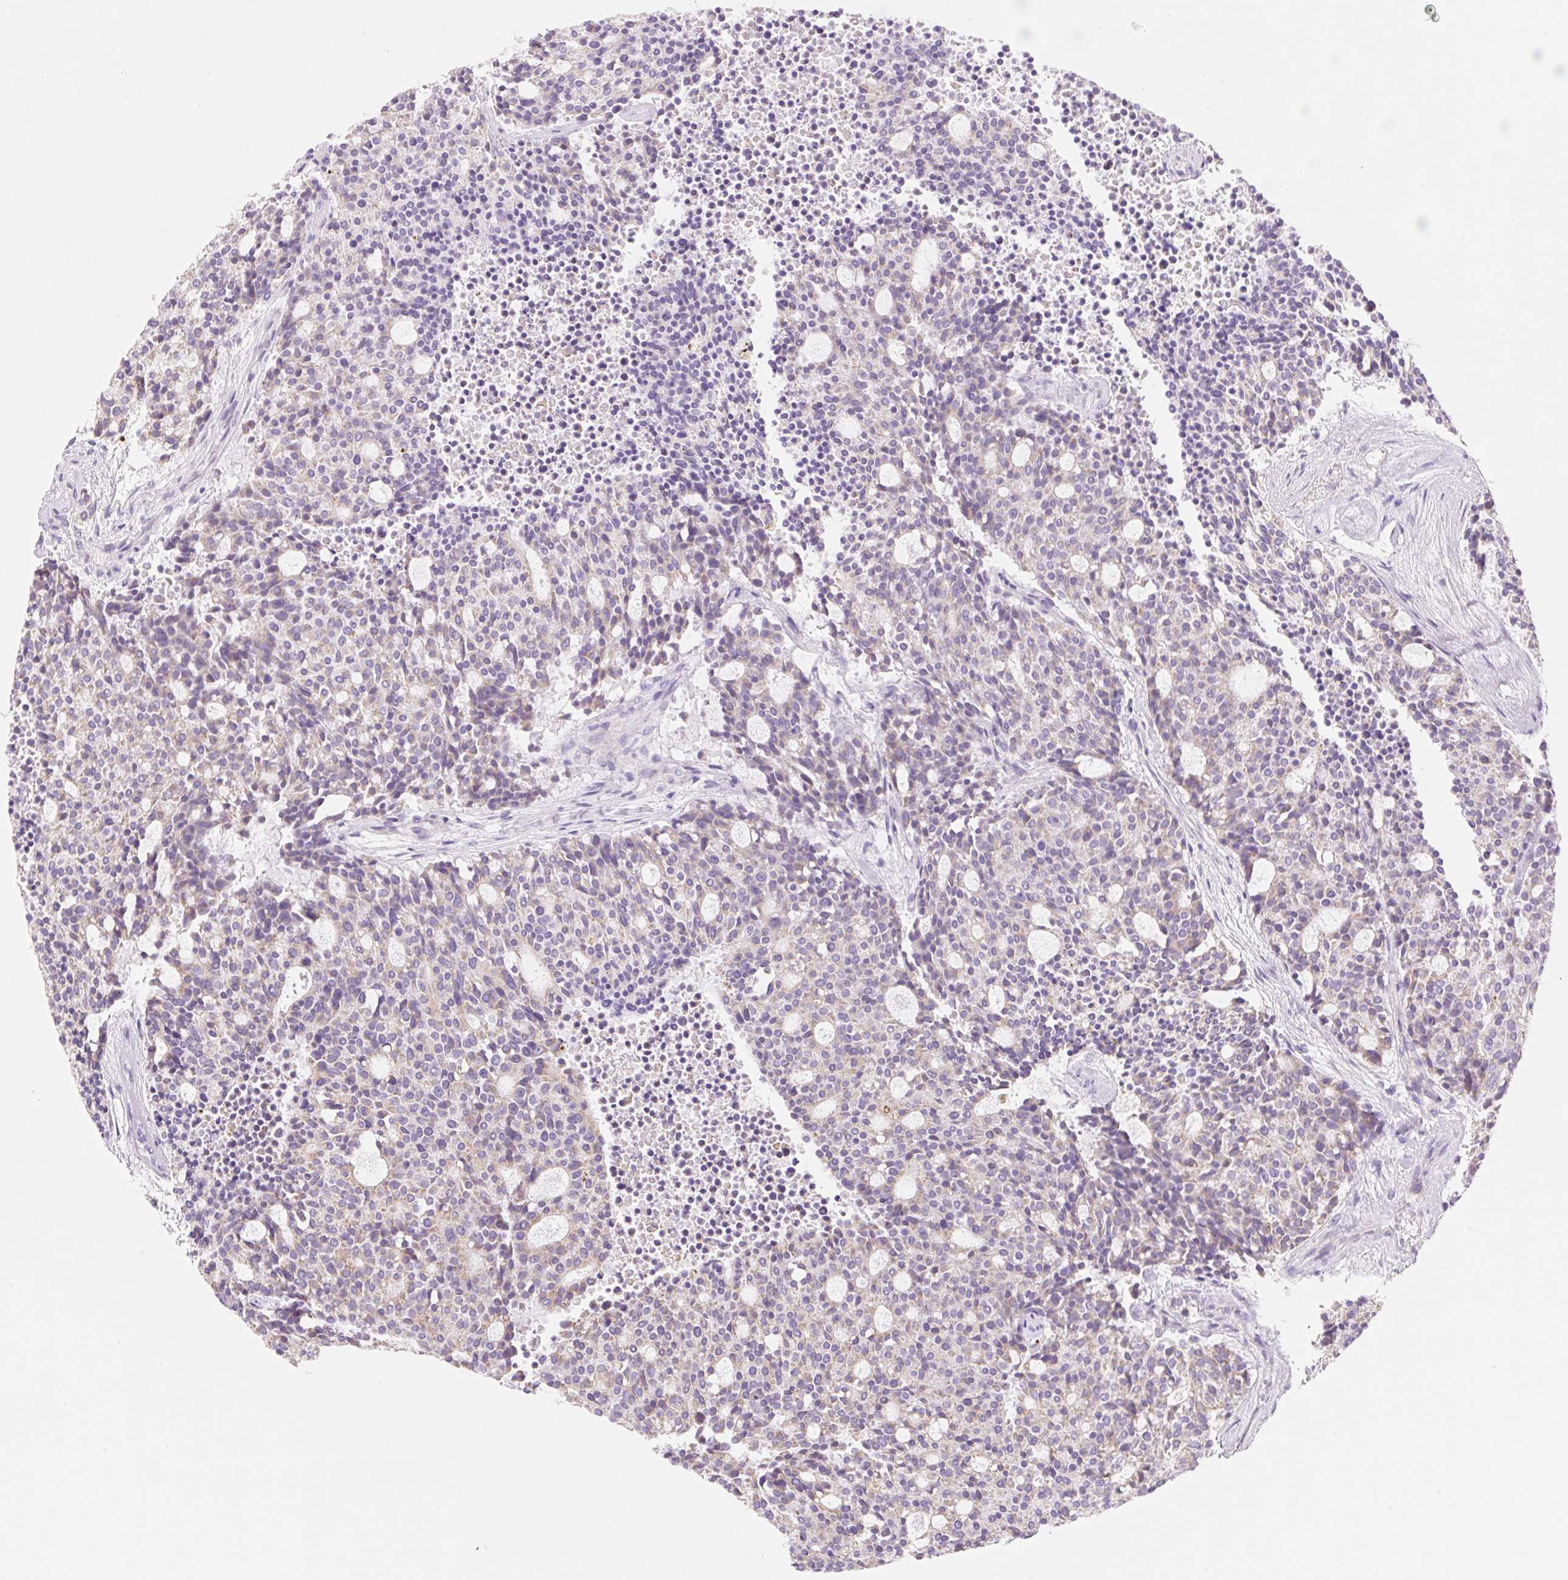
{"staining": {"intensity": "weak", "quantity": "<25%", "location": "cytoplasmic/membranous"}, "tissue": "carcinoid", "cell_type": "Tumor cells", "image_type": "cancer", "snomed": [{"axis": "morphology", "description": "Carcinoid, malignant, NOS"}, {"axis": "topography", "description": "Pancreas"}], "caption": "Immunohistochemistry histopathology image of neoplastic tissue: human carcinoid stained with DAB shows no significant protein expression in tumor cells.", "gene": "CLEC3A", "patient": {"sex": "female", "age": 54}}